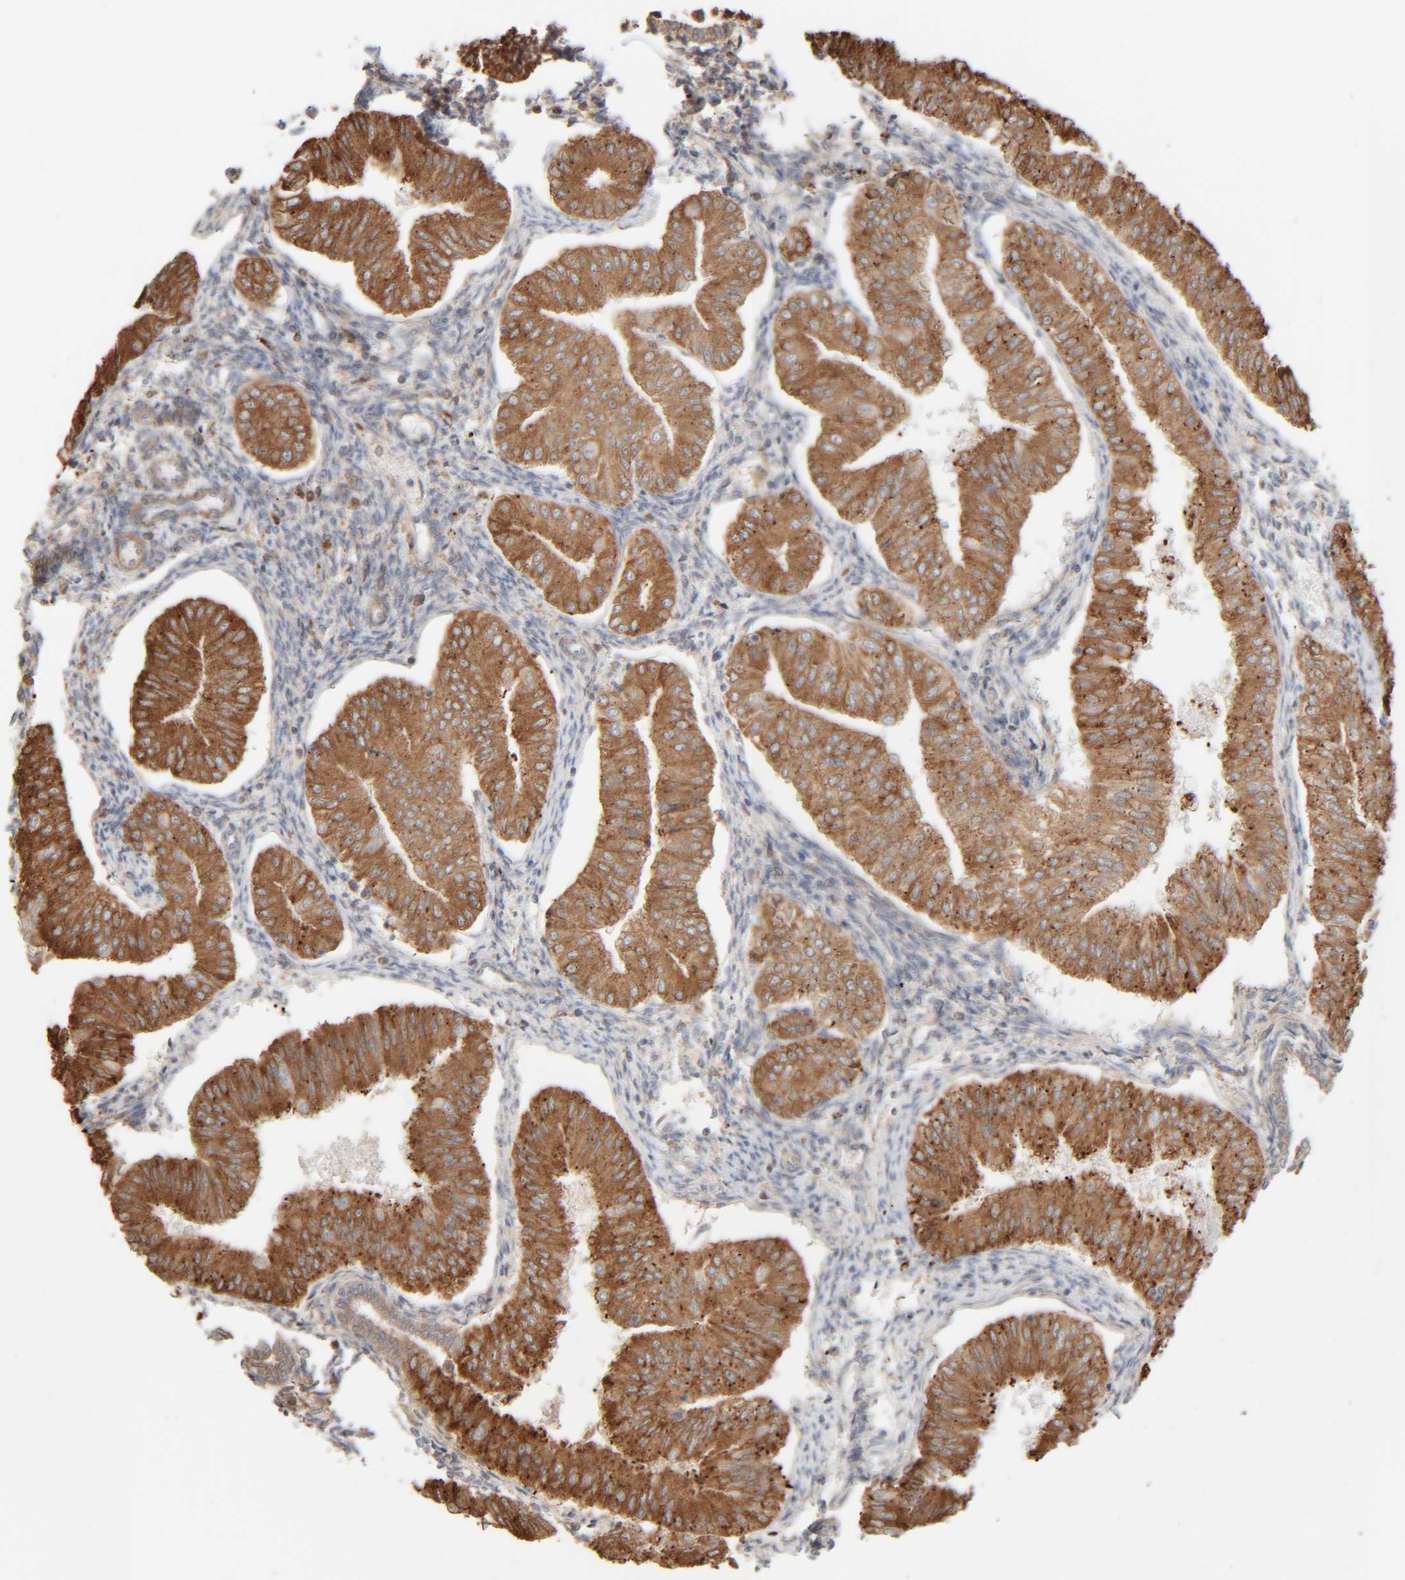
{"staining": {"intensity": "moderate", "quantity": ">75%", "location": "cytoplasmic/membranous"}, "tissue": "endometrial cancer", "cell_type": "Tumor cells", "image_type": "cancer", "snomed": [{"axis": "morphology", "description": "Normal tissue, NOS"}, {"axis": "morphology", "description": "Adenocarcinoma, NOS"}, {"axis": "topography", "description": "Endometrium"}], "caption": "Endometrial adenocarcinoma stained with a brown dye reveals moderate cytoplasmic/membranous positive expression in approximately >75% of tumor cells.", "gene": "INTS1", "patient": {"sex": "female", "age": 53}}